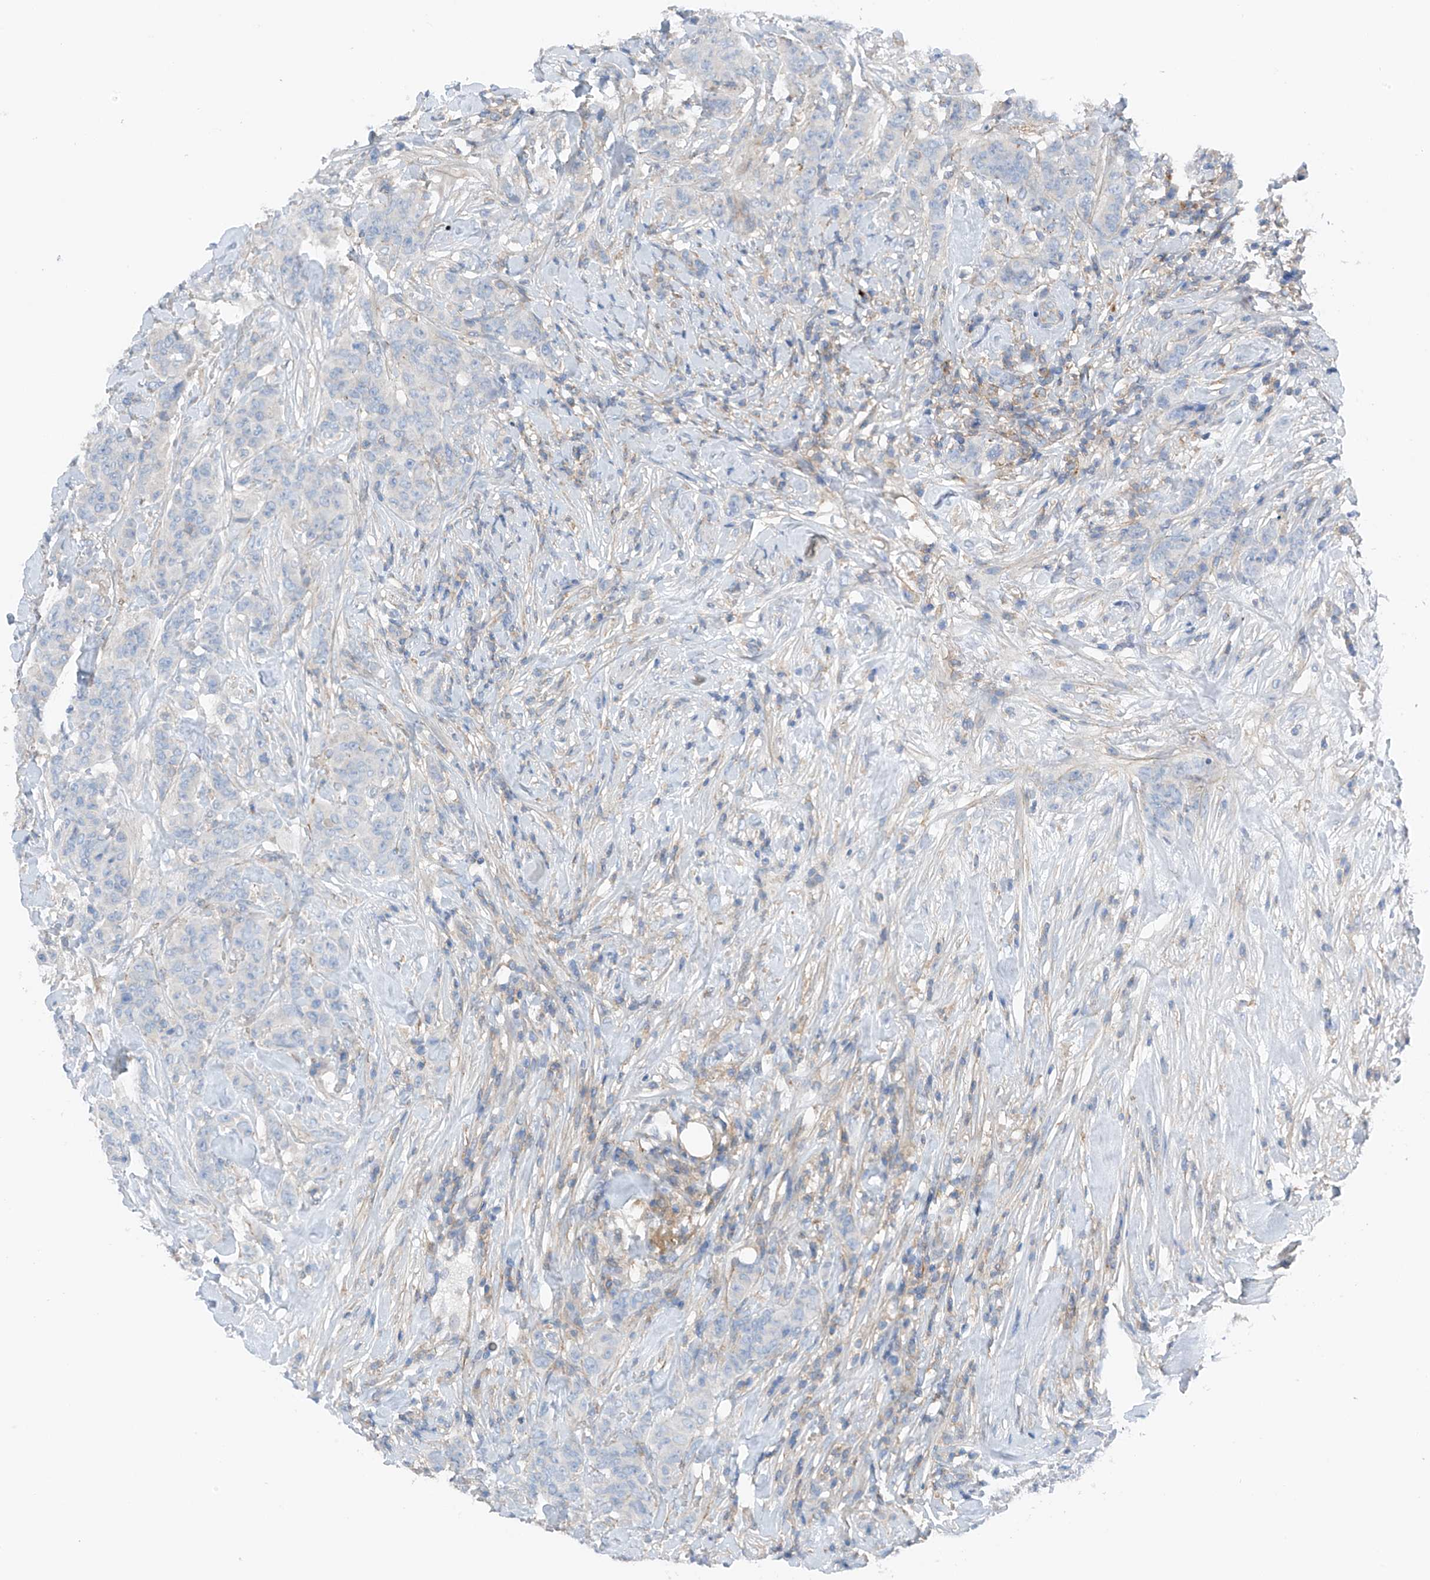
{"staining": {"intensity": "negative", "quantity": "none", "location": "none"}, "tissue": "breast cancer", "cell_type": "Tumor cells", "image_type": "cancer", "snomed": [{"axis": "morphology", "description": "Duct carcinoma"}, {"axis": "topography", "description": "Breast"}], "caption": "Protein analysis of breast infiltrating ductal carcinoma displays no significant positivity in tumor cells.", "gene": "NALCN", "patient": {"sex": "female", "age": 40}}